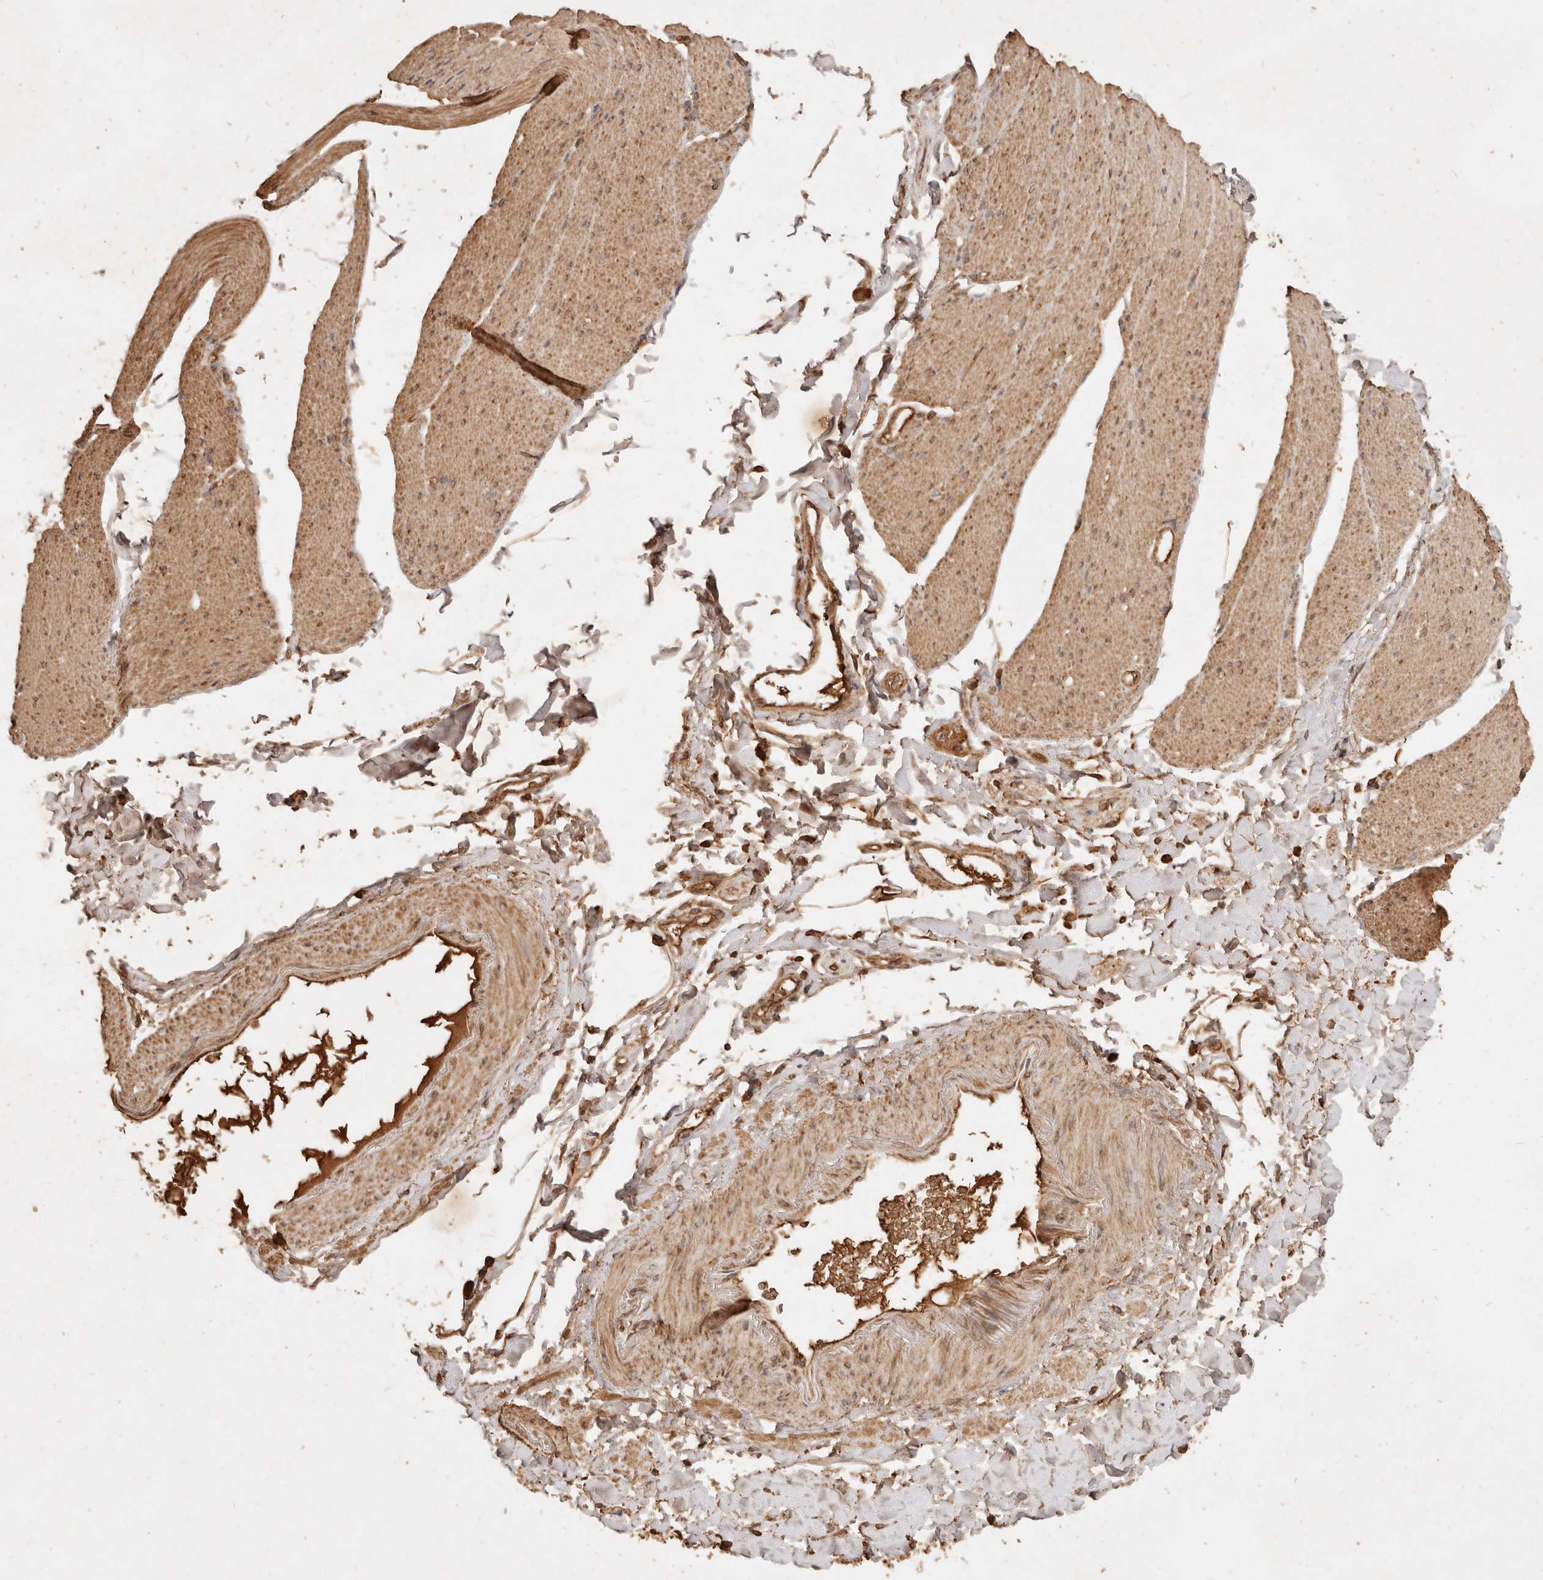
{"staining": {"intensity": "moderate", "quantity": ">75%", "location": "cytoplasmic/membranous"}, "tissue": "smooth muscle", "cell_type": "Smooth muscle cells", "image_type": "normal", "snomed": [{"axis": "morphology", "description": "Normal tissue, NOS"}, {"axis": "topography", "description": "Smooth muscle"}, {"axis": "topography", "description": "Small intestine"}], "caption": "Protein expression by IHC reveals moderate cytoplasmic/membranous positivity in about >75% of smooth muscle cells in normal smooth muscle. The staining is performed using DAB (3,3'-diaminobenzidine) brown chromogen to label protein expression. The nuclei are counter-stained blue using hematoxylin.", "gene": "FAM180B", "patient": {"sex": "female", "age": 84}}